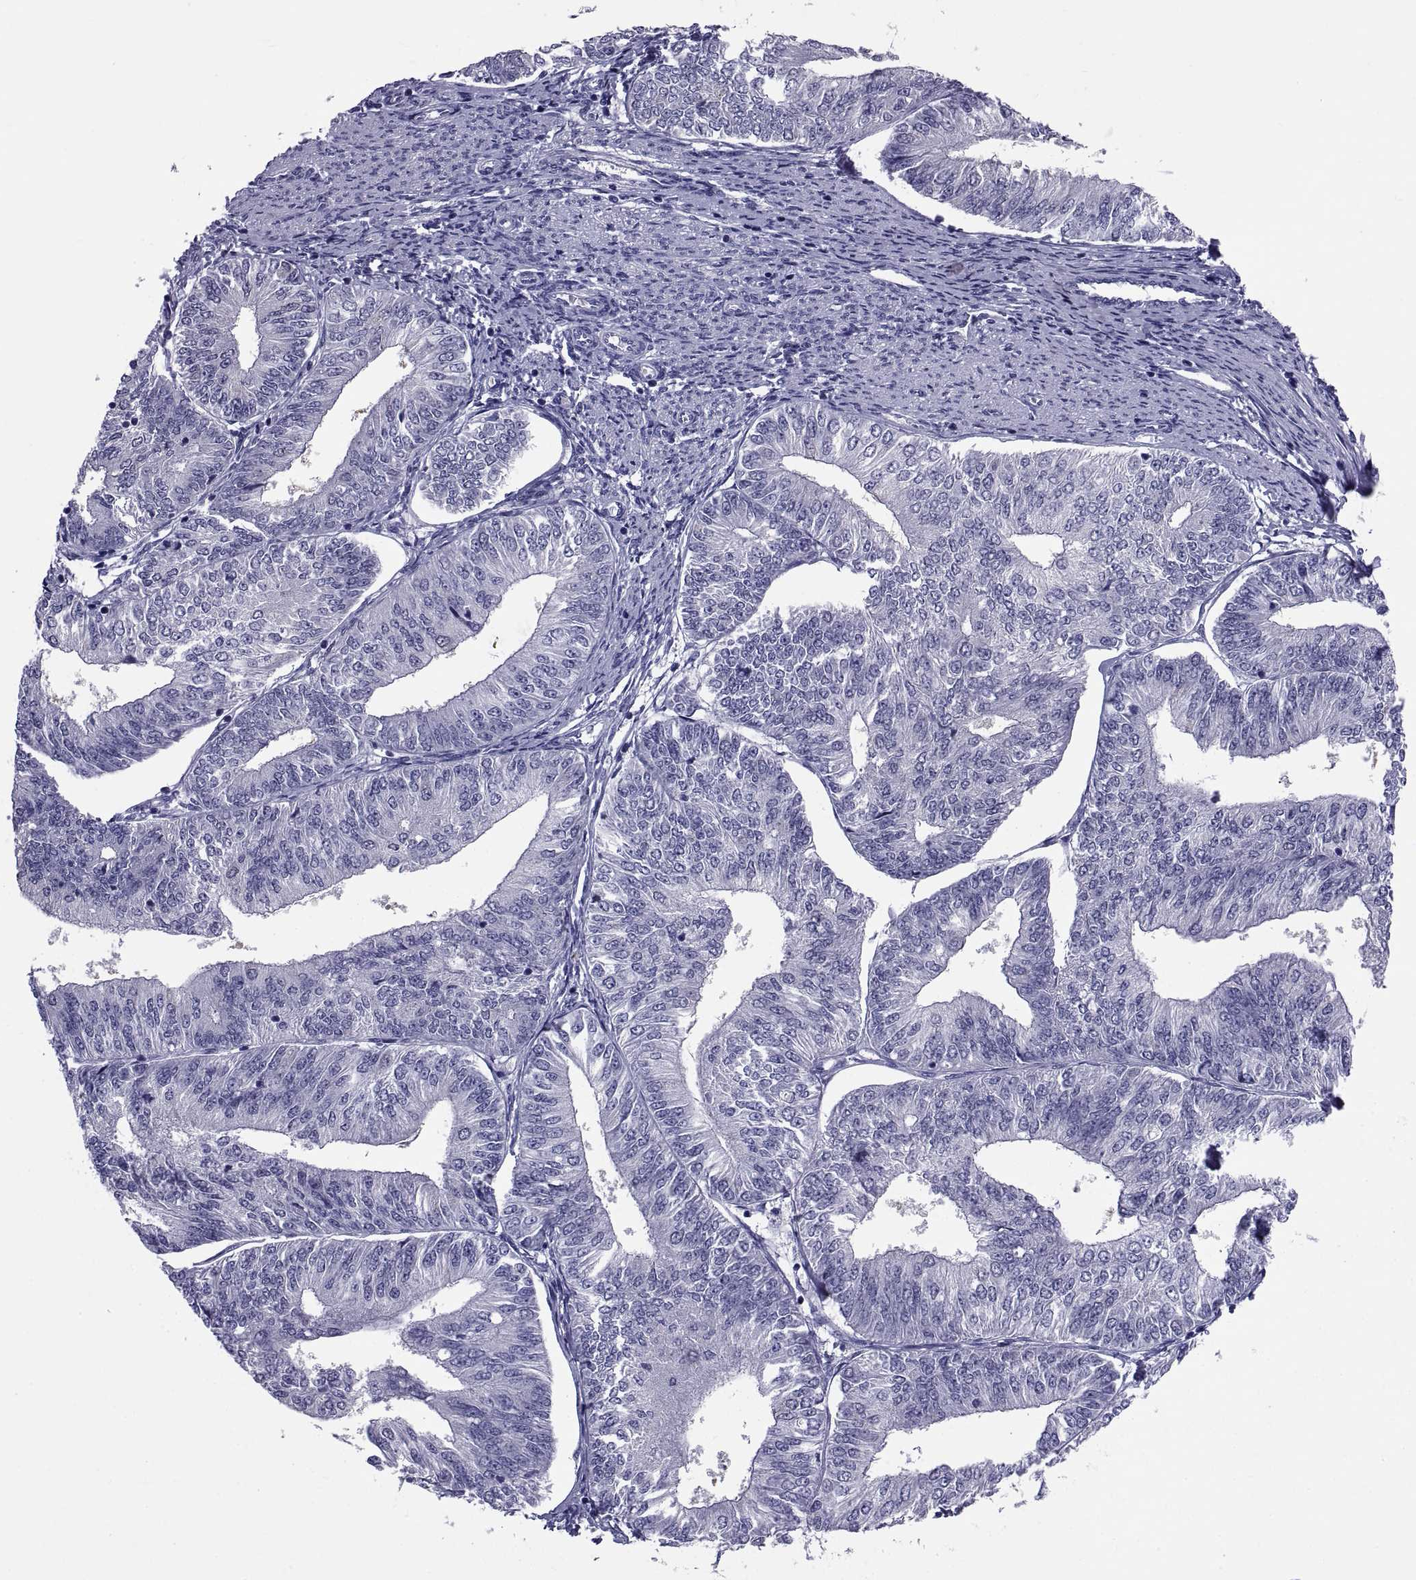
{"staining": {"intensity": "negative", "quantity": "none", "location": "none"}, "tissue": "endometrial cancer", "cell_type": "Tumor cells", "image_type": "cancer", "snomed": [{"axis": "morphology", "description": "Adenocarcinoma, NOS"}, {"axis": "topography", "description": "Endometrium"}], "caption": "Tumor cells are negative for brown protein staining in endometrial cancer (adenocarcinoma).", "gene": "TGFBR3L", "patient": {"sex": "female", "age": 58}}